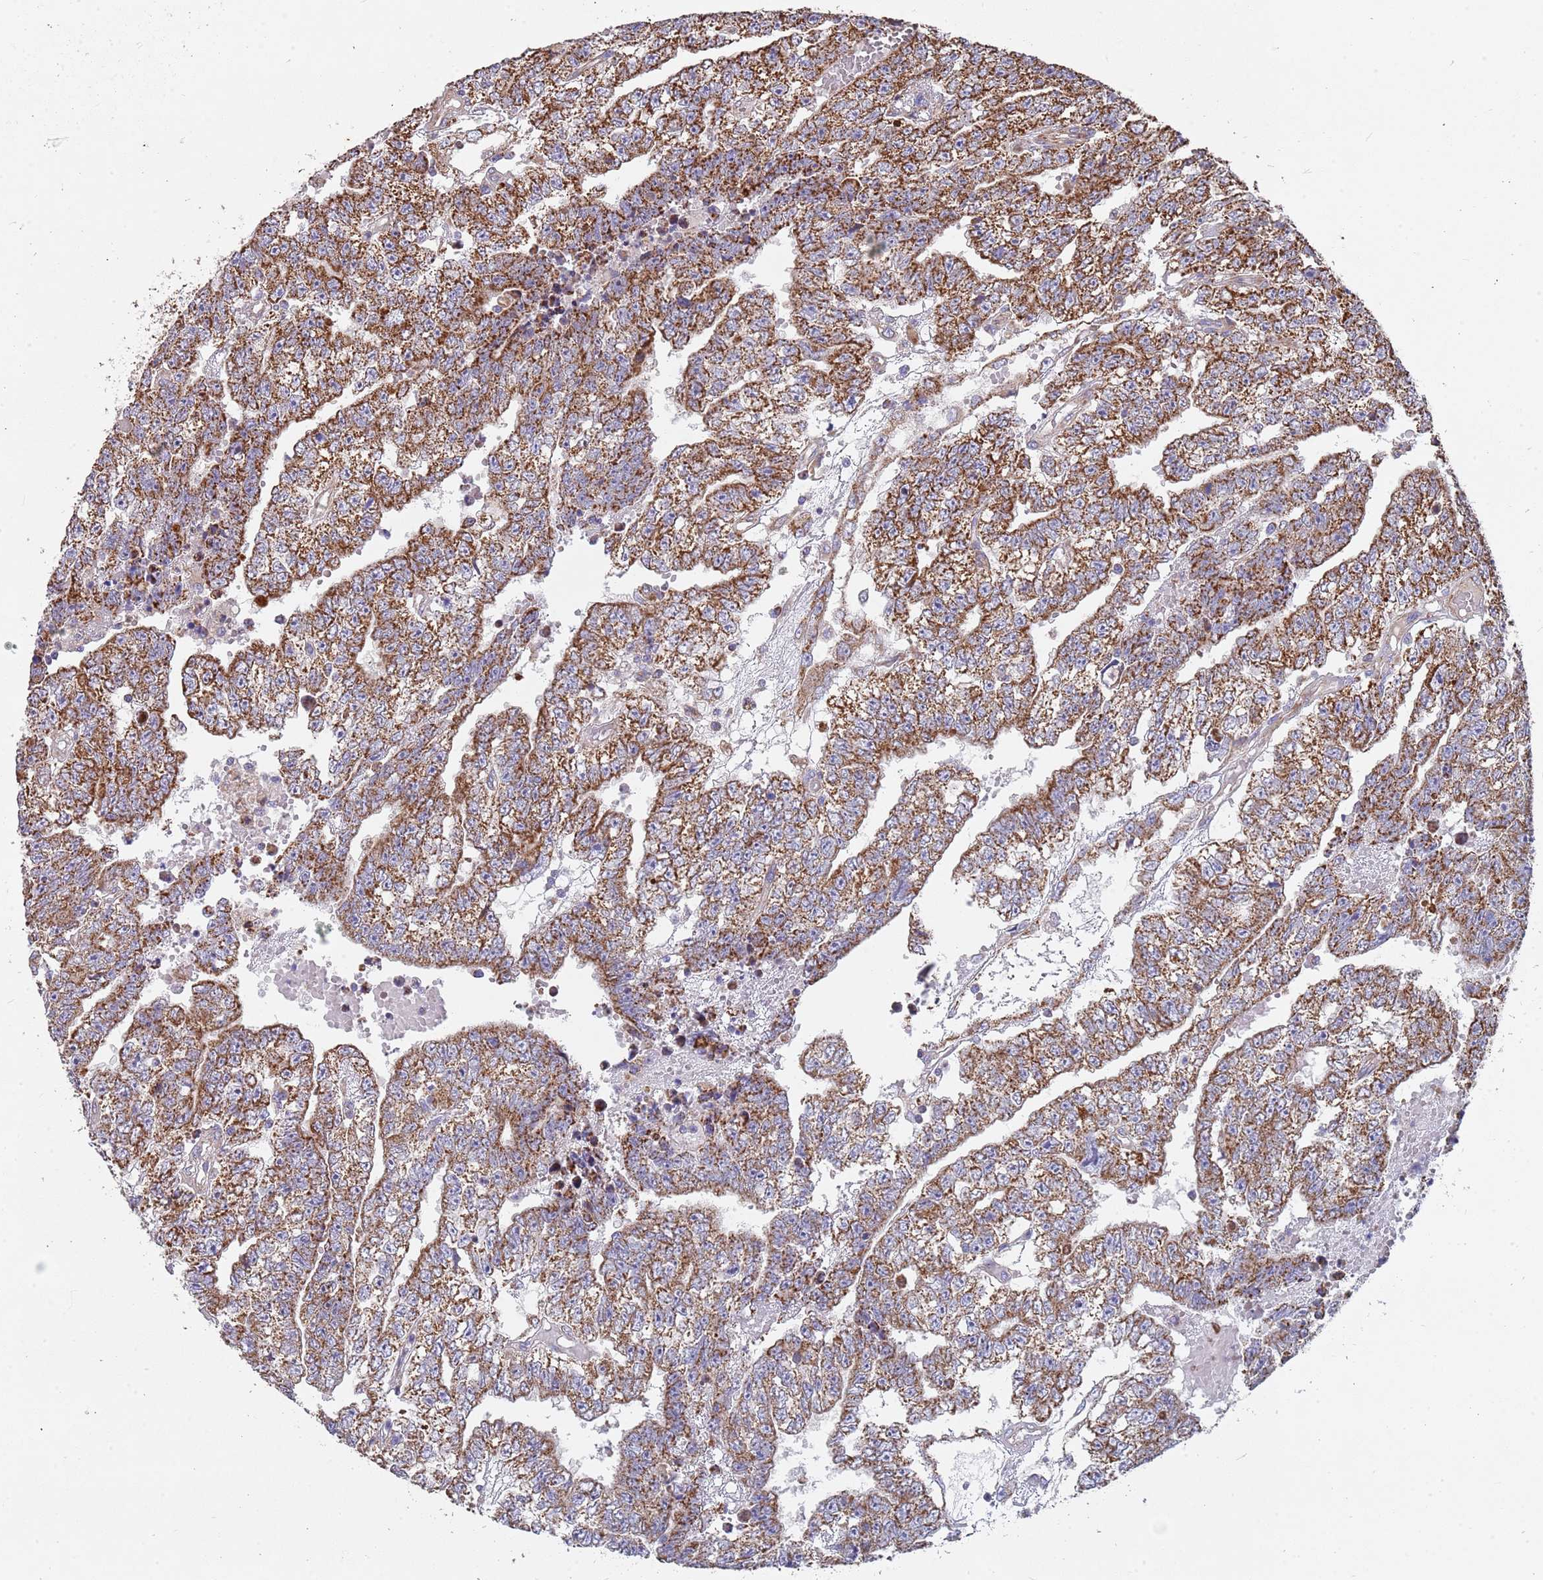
{"staining": {"intensity": "strong", "quantity": ">75%", "location": "cytoplasmic/membranous"}, "tissue": "testis cancer", "cell_type": "Tumor cells", "image_type": "cancer", "snomed": [{"axis": "morphology", "description": "Carcinoma, Embryonal, NOS"}, {"axis": "topography", "description": "Testis"}], "caption": "Protein staining by immunohistochemistry demonstrates strong cytoplasmic/membranous positivity in approximately >75% of tumor cells in testis embryonal carcinoma. The staining was performed using DAB (3,3'-diaminobenzidine), with brown indicating positive protein expression. Nuclei are stained blue with hematoxylin.", "gene": "WDFY3", "patient": {"sex": "male", "age": 25}}